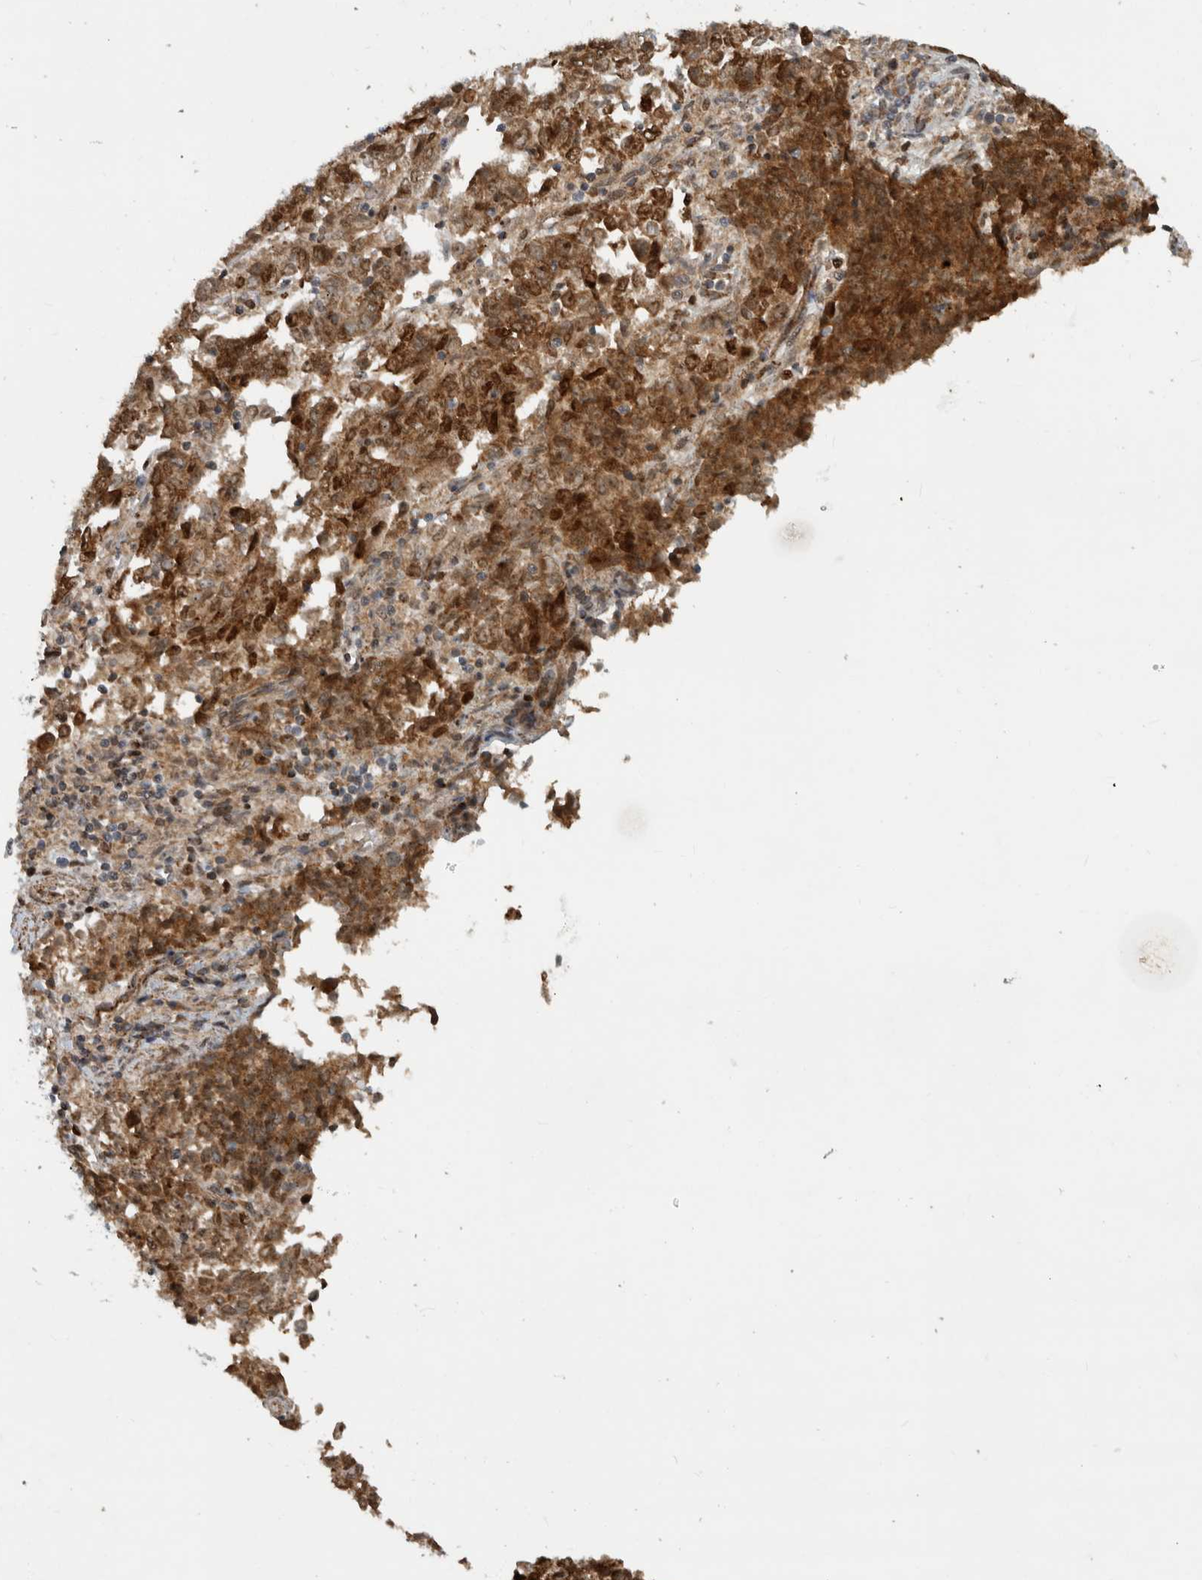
{"staining": {"intensity": "strong", "quantity": ">75%", "location": "cytoplasmic/membranous,nuclear"}, "tissue": "endometrial cancer", "cell_type": "Tumor cells", "image_type": "cancer", "snomed": [{"axis": "morphology", "description": "Adenocarcinoma, NOS"}, {"axis": "topography", "description": "Endometrium"}], "caption": "The immunohistochemical stain labels strong cytoplasmic/membranous and nuclear expression in tumor cells of endometrial adenocarcinoma tissue. Nuclei are stained in blue.", "gene": "INSRR", "patient": {"sex": "female", "age": 80}}